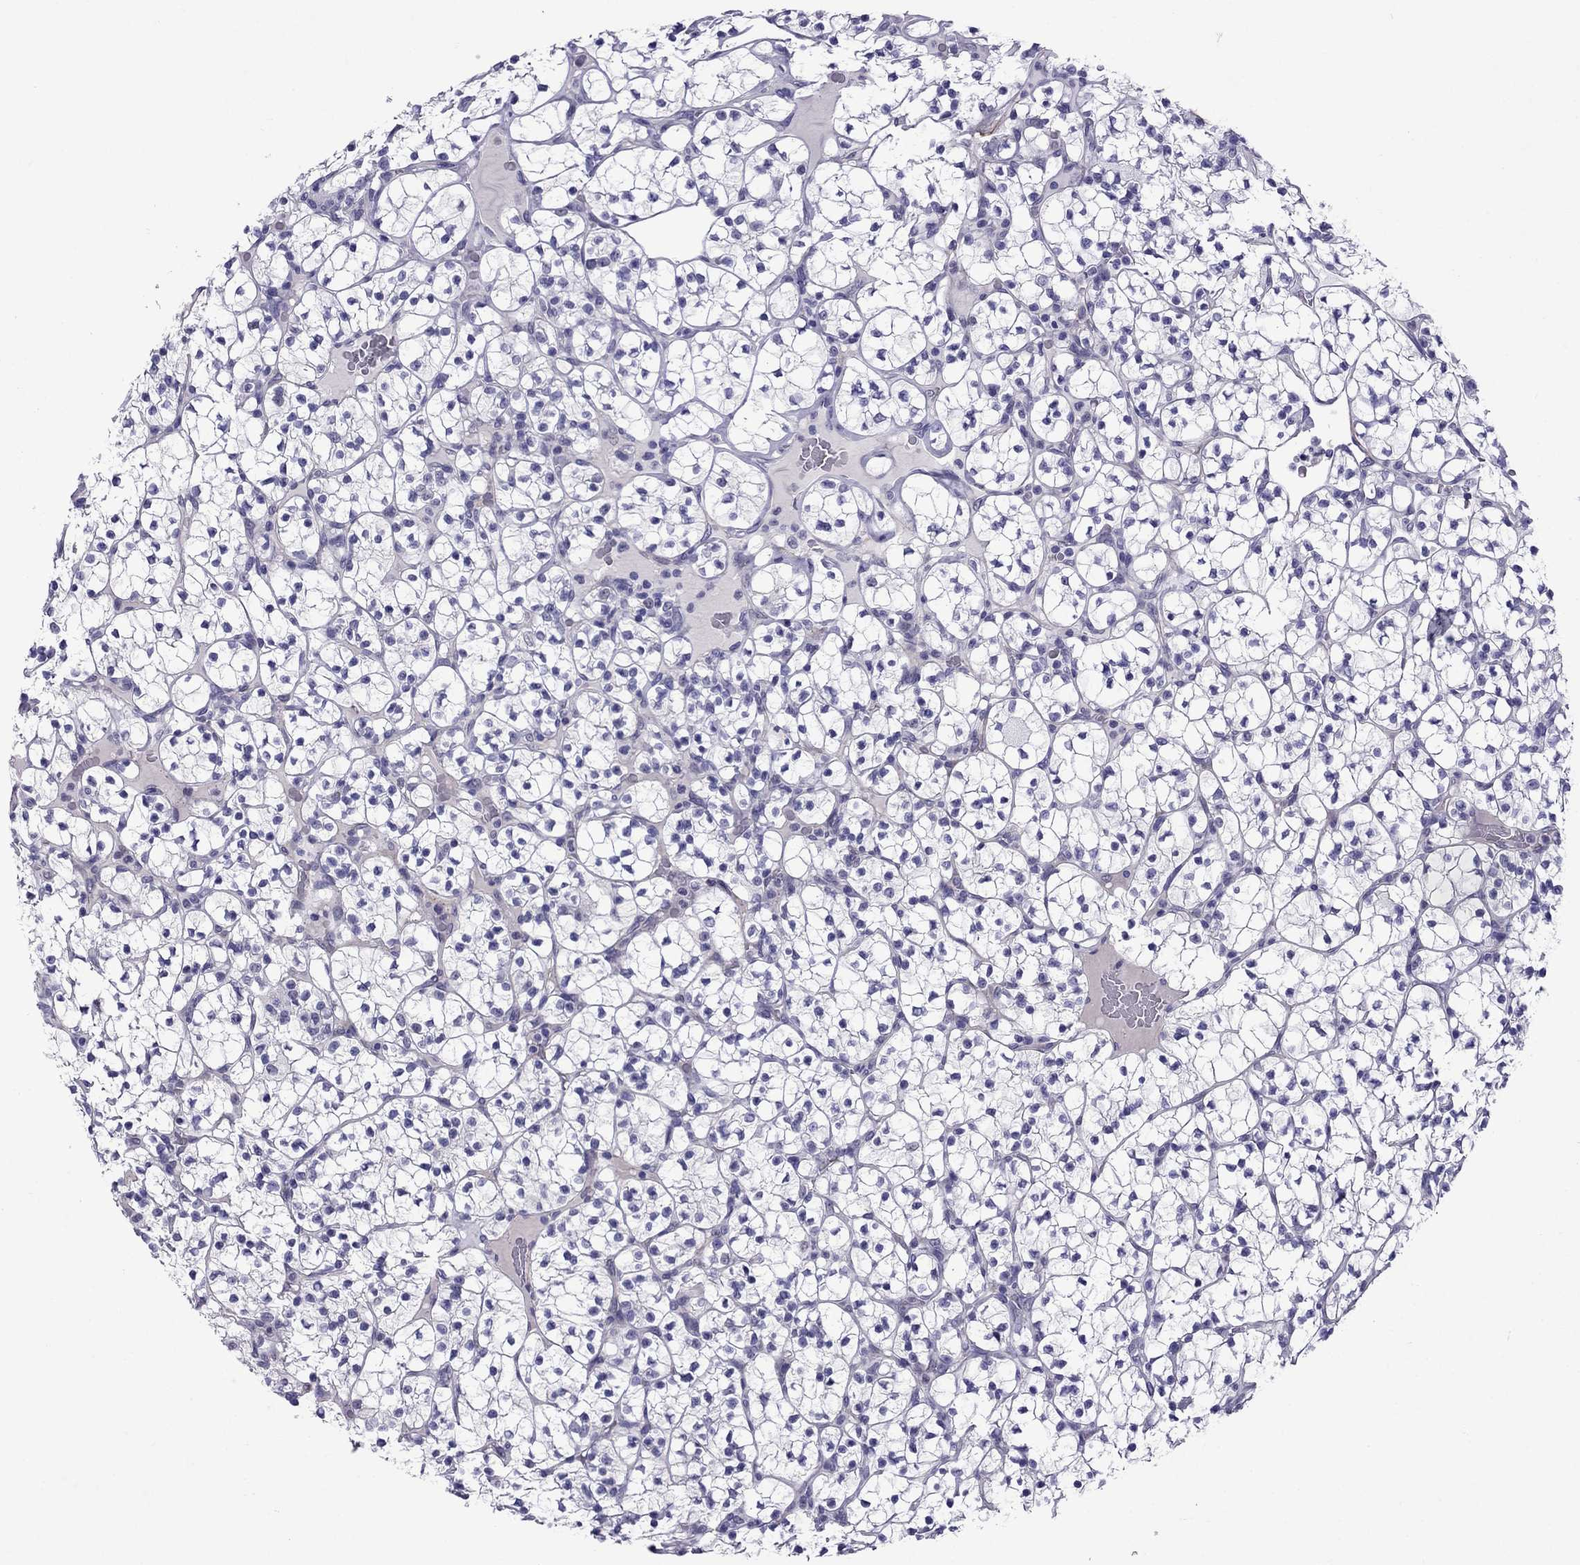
{"staining": {"intensity": "negative", "quantity": "none", "location": "none"}, "tissue": "renal cancer", "cell_type": "Tumor cells", "image_type": "cancer", "snomed": [{"axis": "morphology", "description": "Adenocarcinoma, NOS"}, {"axis": "topography", "description": "Kidney"}], "caption": "Renal adenocarcinoma stained for a protein using immunohistochemistry (IHC) displays no positivity tumor cells.", "gene": "CHRNA5", "patient": {"sex": "female", "age": 89}}